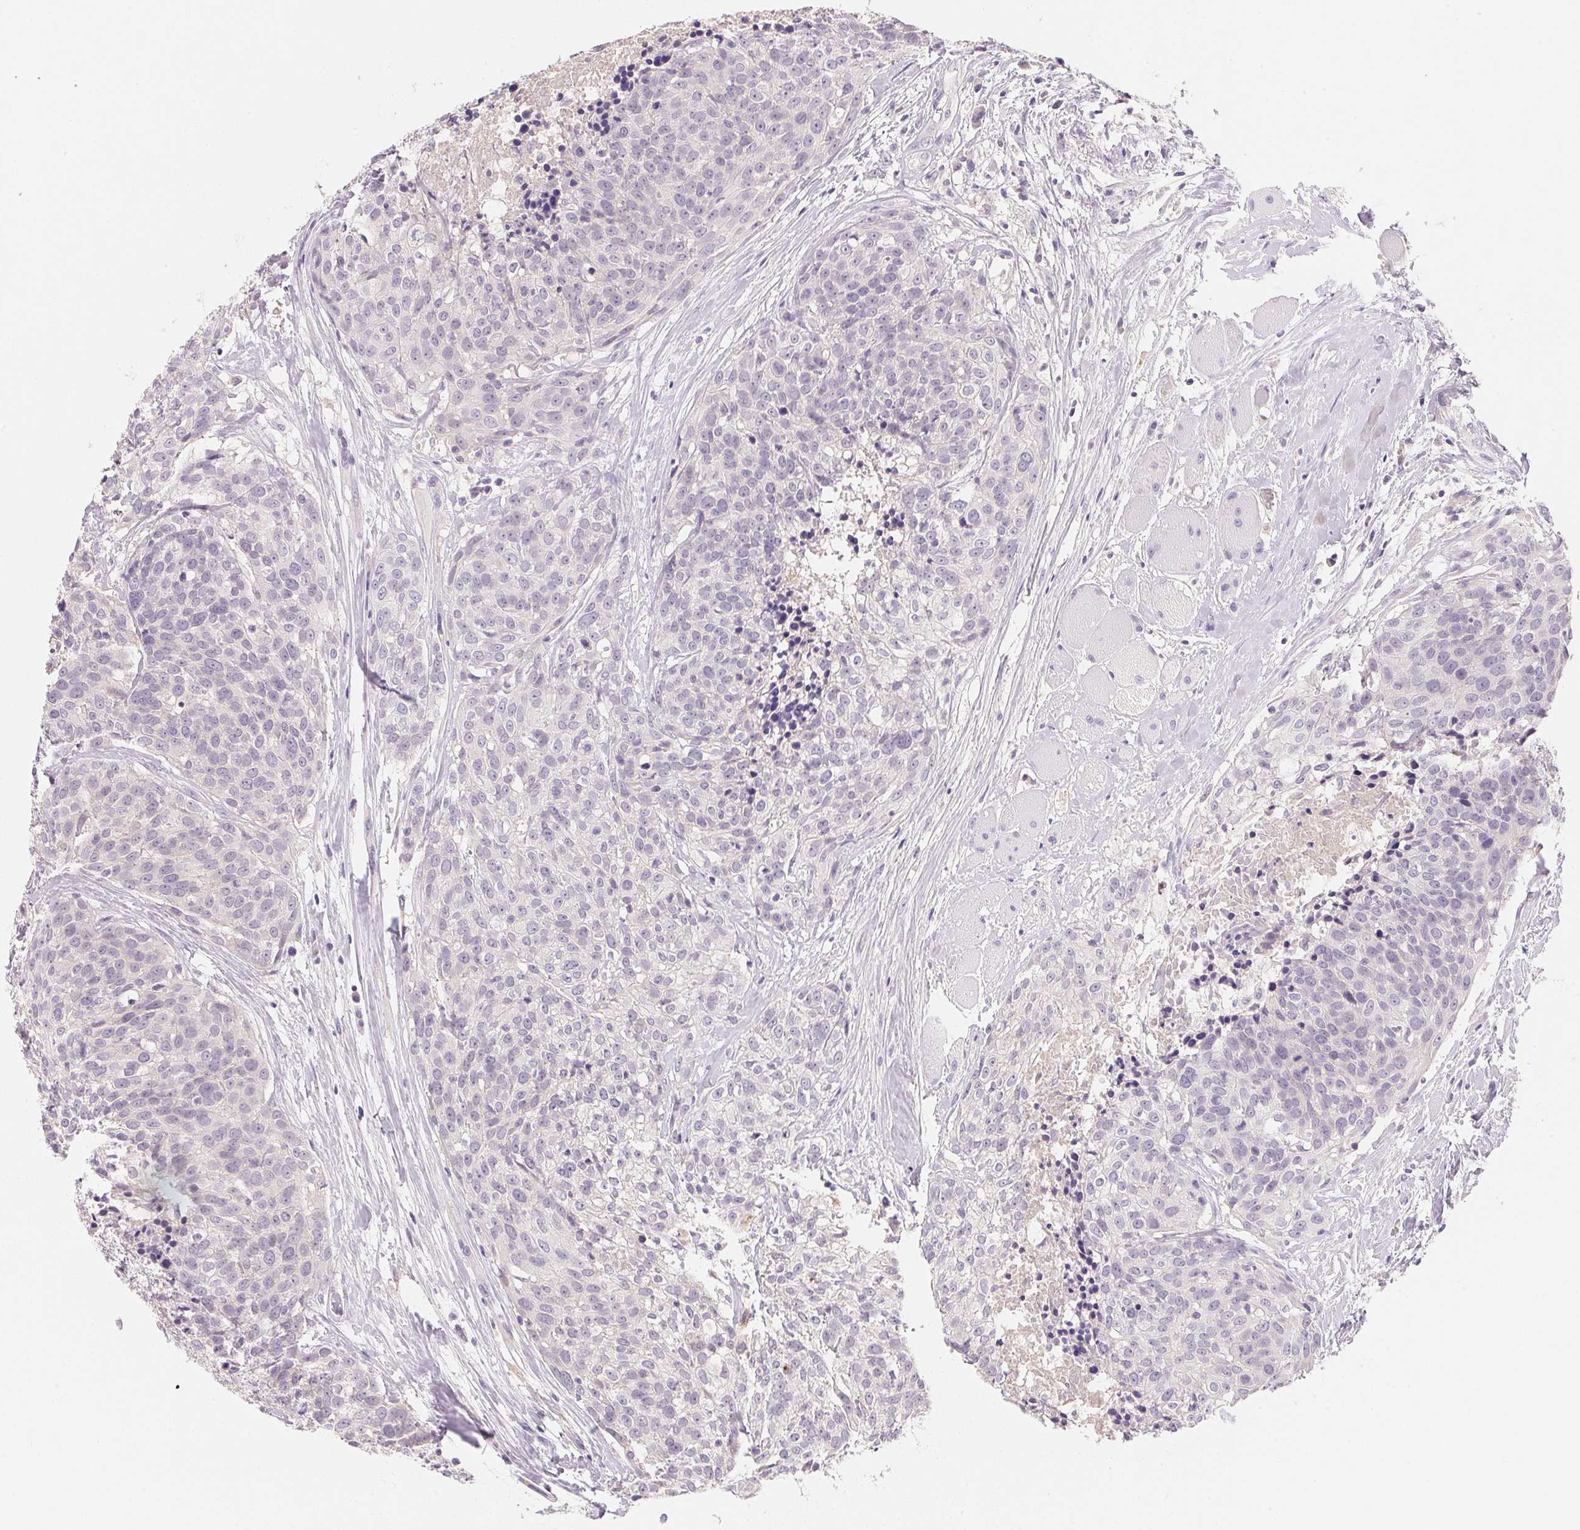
{"staining": {"intensity": "negative", "quantity": "none", "location": "none"}, "tissue": "head and neck cancer", "cell_type": "Tumor cells", "image_type": "cancer", "snomed": [{"axis": "morphology", "description": "Squamous cell carcinoma, NOS"}, {"axis": "topography", "description": "Oral tissue"}, {"axis": "topography", "description": "Head-Neck"}], "caption": "The immunohistochemistry micrograph has no significant positivity in tumor cells of head and neck cancer (squamous cell carcinoma) tissue.", "gene": "MCOLN3", "patient": {"sex": "male", "age": 64}}